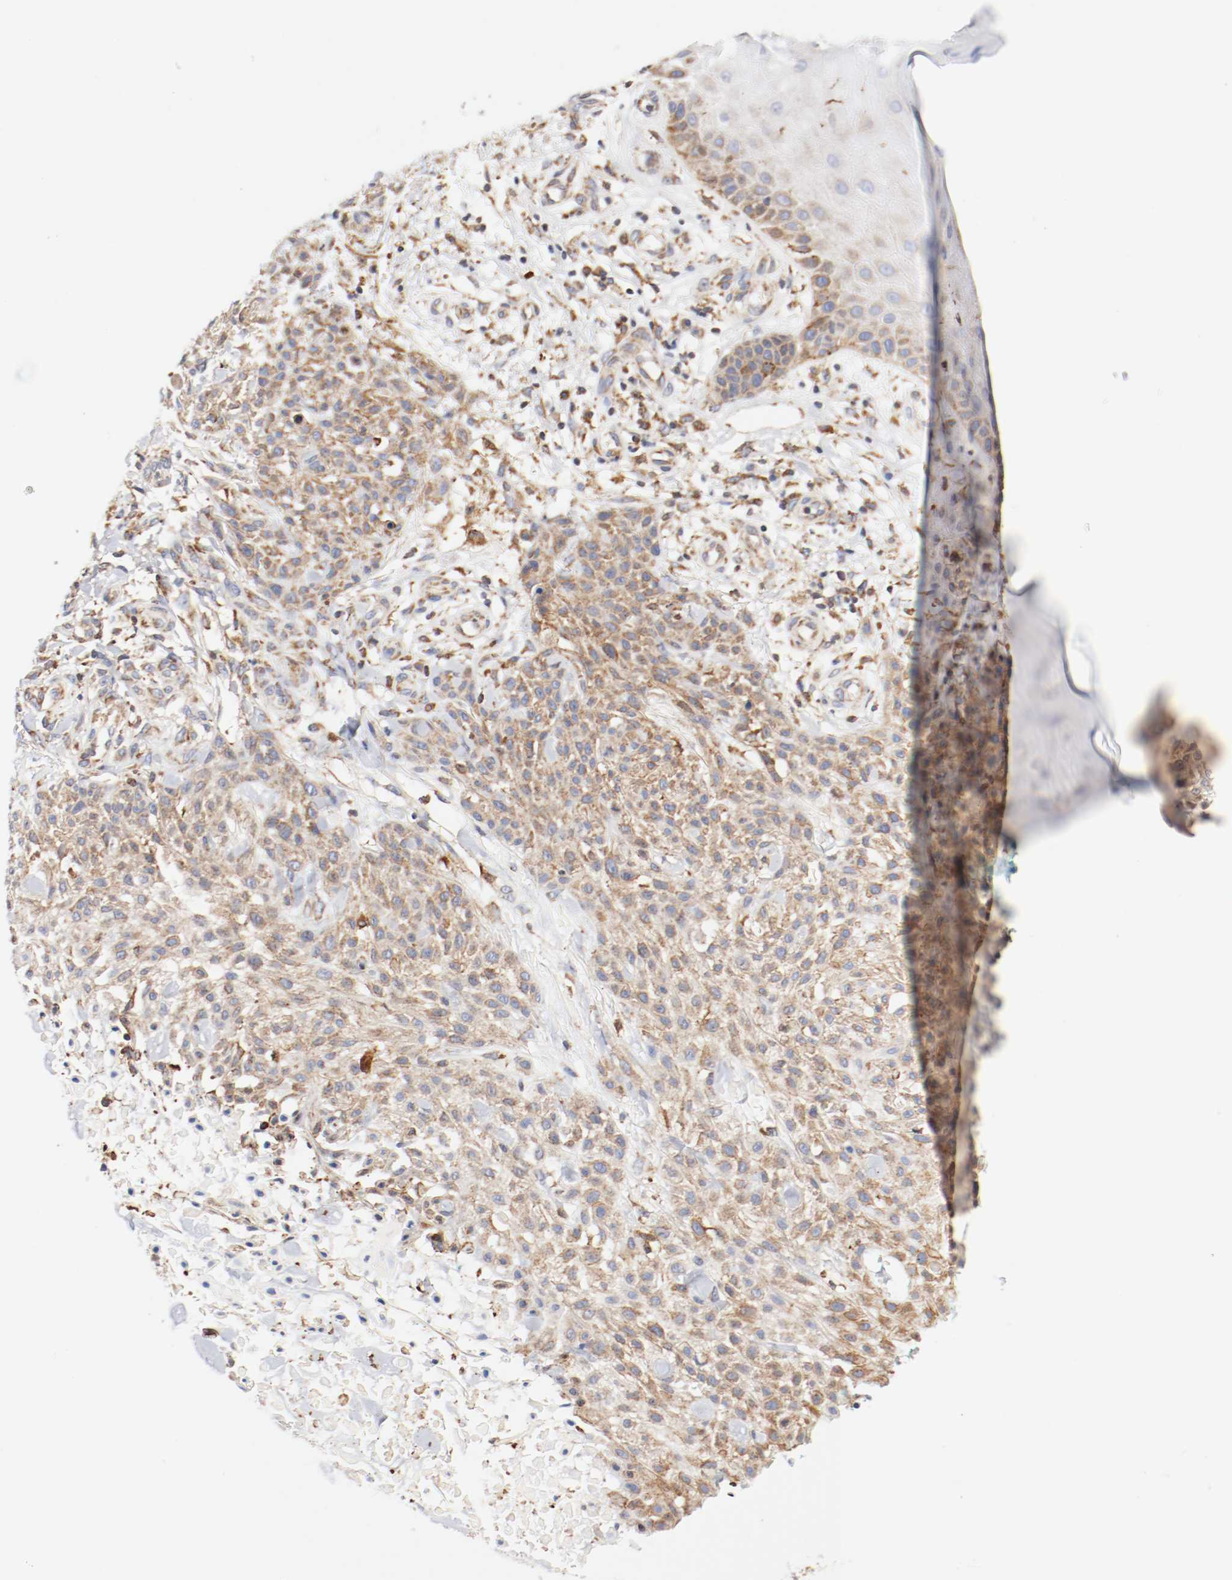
{"staining": {"intensity": "moderate", "quantity": ">75%", "location": "cytoplasmic/membranous"}, "tissue": "skin cancer", "cell_type": "Tumor cells", "image_type": "cancer", "snomed": [{"axis": "morphology", "description": "Squamous cell carcinoma, NOS"}, {"axis": "topography", "description": "Skin"}], "caption": "This is an image of immunohistochemistry (IHC) staining of skin squamous cell carcinoma, which shows moderate expression in the cytoplasmic/membranous of tumor cells.", "gene": "PDPK1", "patient": {"sex": "female", "age": 42}}